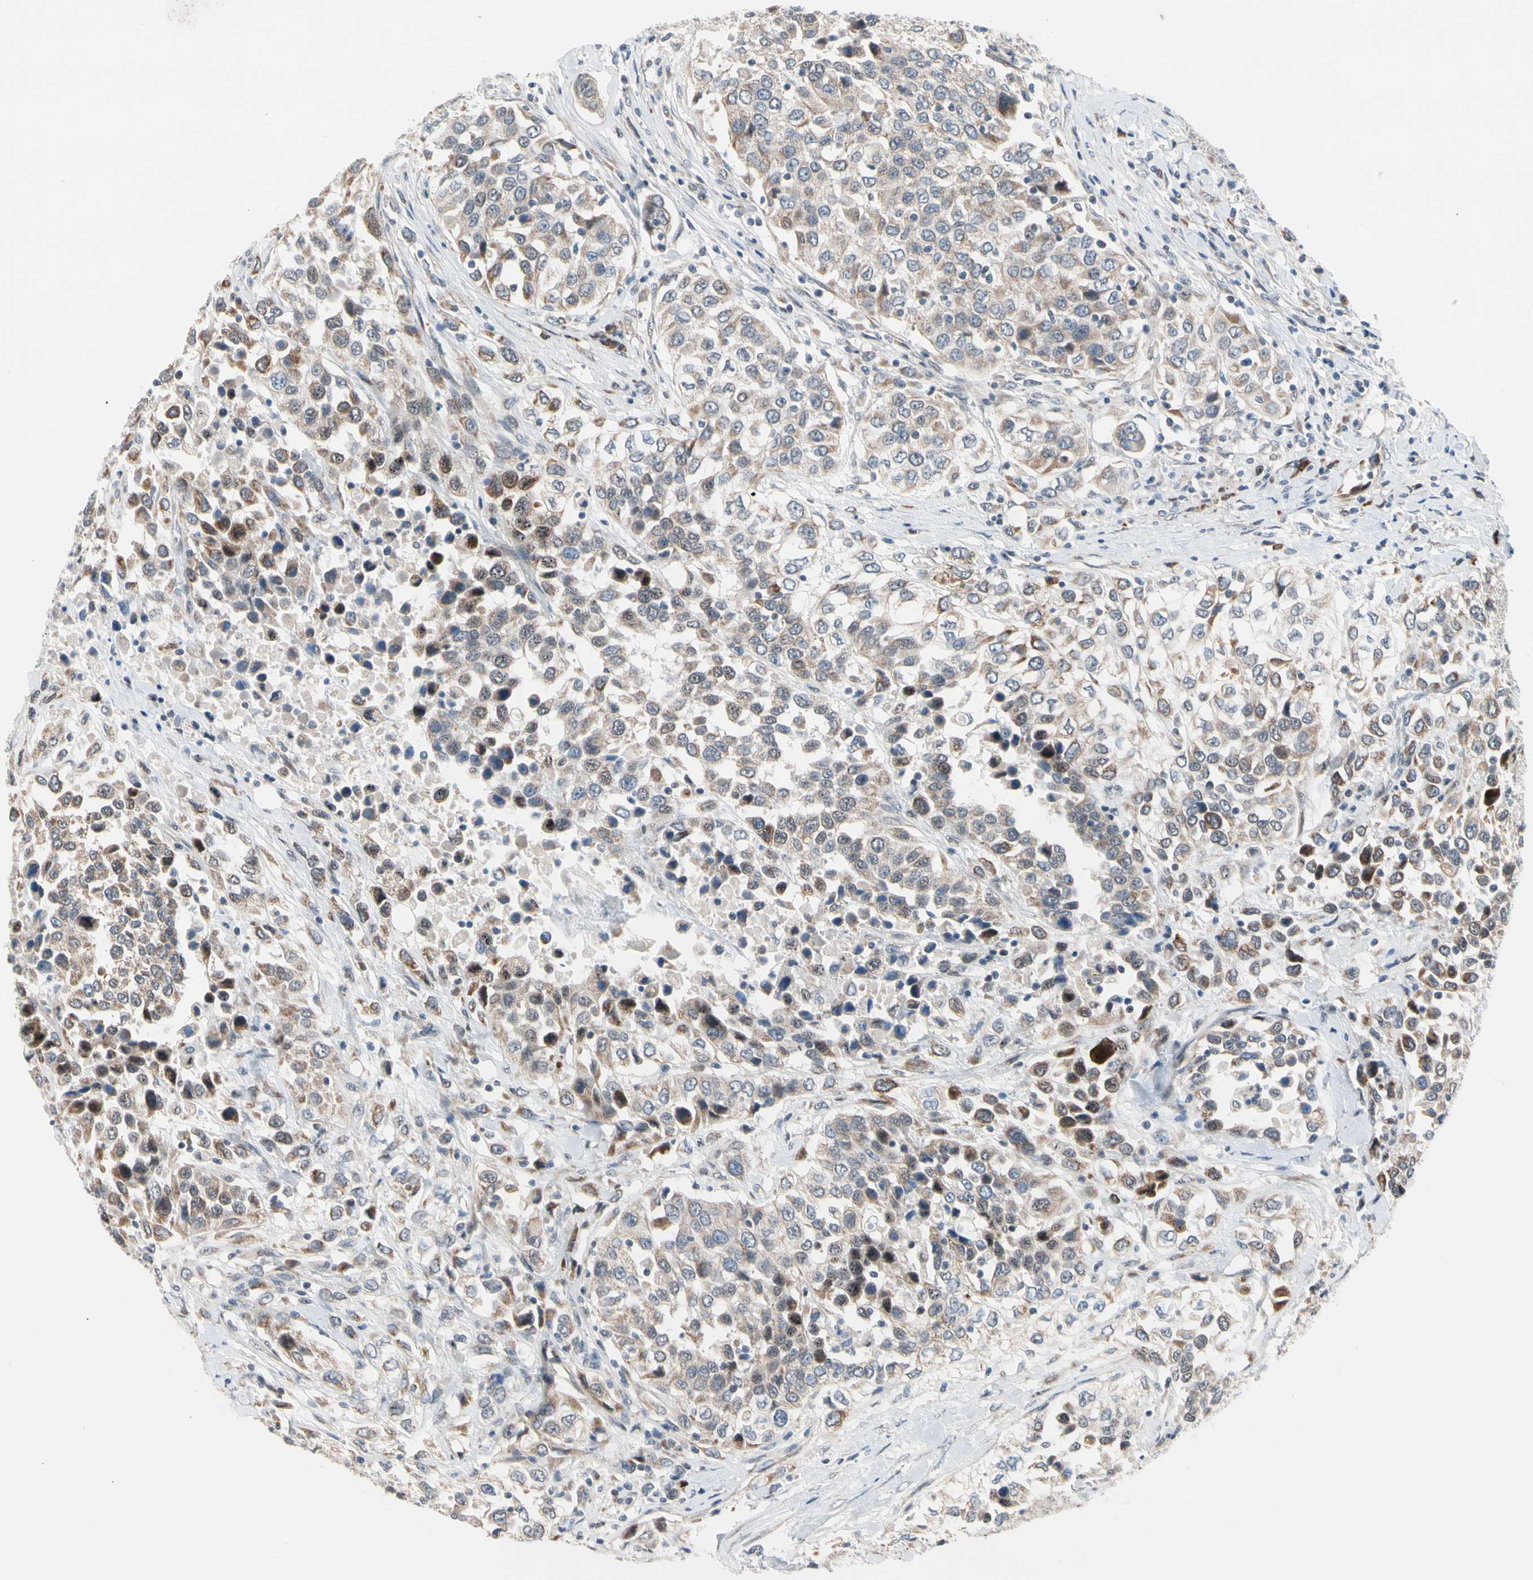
{"staining": {"intensity": "moderate", "quantity": ">75%", "location": "cytoplasmic/membranous"}, "tissue": "urothelial cancer", "cell_type": "Tumor cells", "image_type": "cancer", "snomed": [{"axis": "morphology", "description": "Urothelial carcinoma, High grade"}, {"axis": "topography", "description": "Urinary bladder"}], "caption": "A brown stain shows moderate cytoplasmic/membranous staining of a protein in human urothelial cancer tumor cells. (DAB IHC with brightfield microscopy, high magnification).", "gene": "MARK1", "patient": {"sex": "female", "age": 80}}